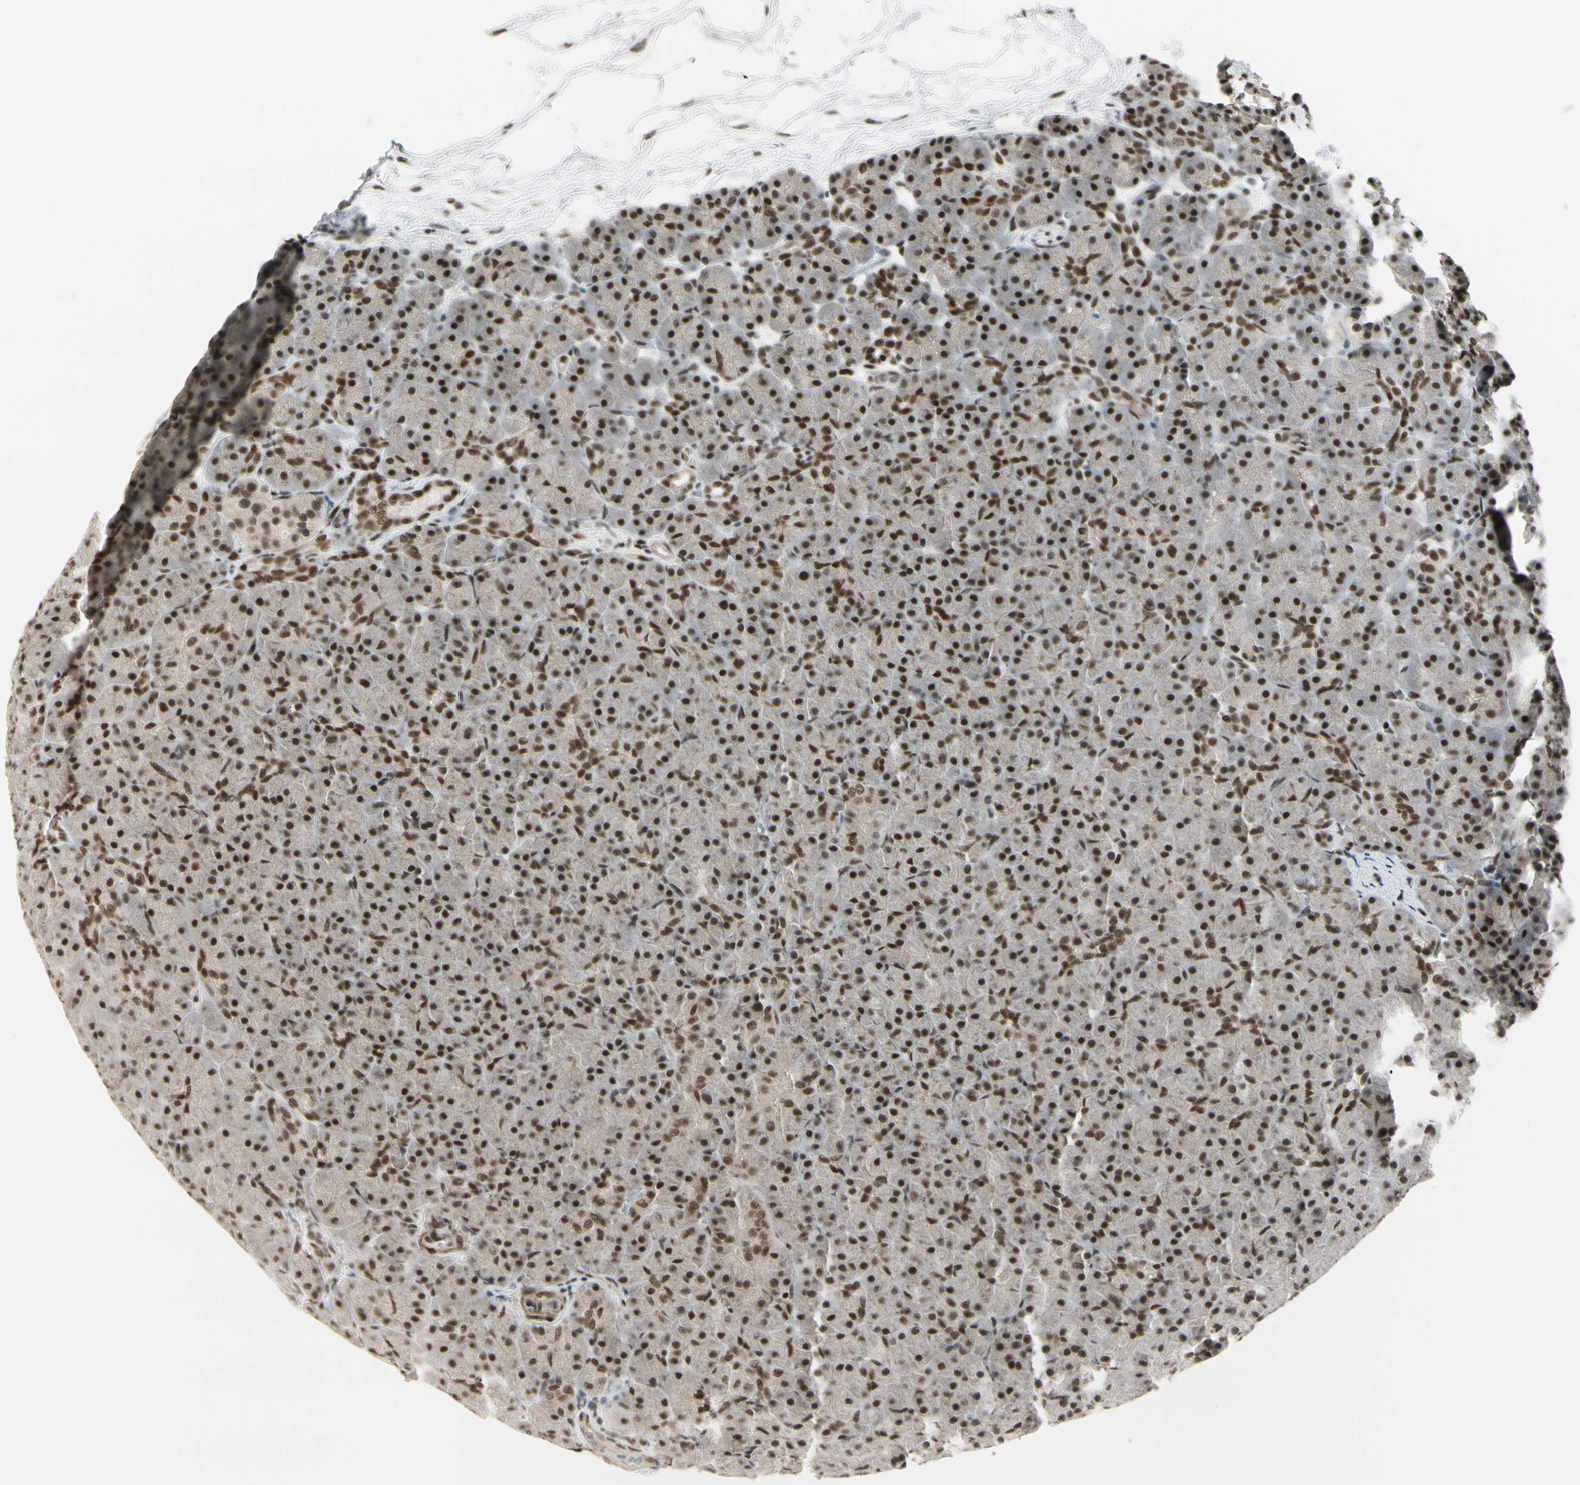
{"staining": {"intensity": "strong", "quantity": ">75%", "location": "nuclear"}, "tissue": "pancreas", "cell_type": "Exocrine glandular cells", "image_type": "normal", "snomed": [{"axis": "morphology", "description": "Normal tissue, NOS"}, {"axis": "topography", "description": "Pancreas"}], "caption": "Exocrine glandular cells demonstrate strong nuclear staining in approximately >75% of cells in benign pancreas.", "gene": "CHAMP1", "patient": {"sex": "male", "age": 66}}